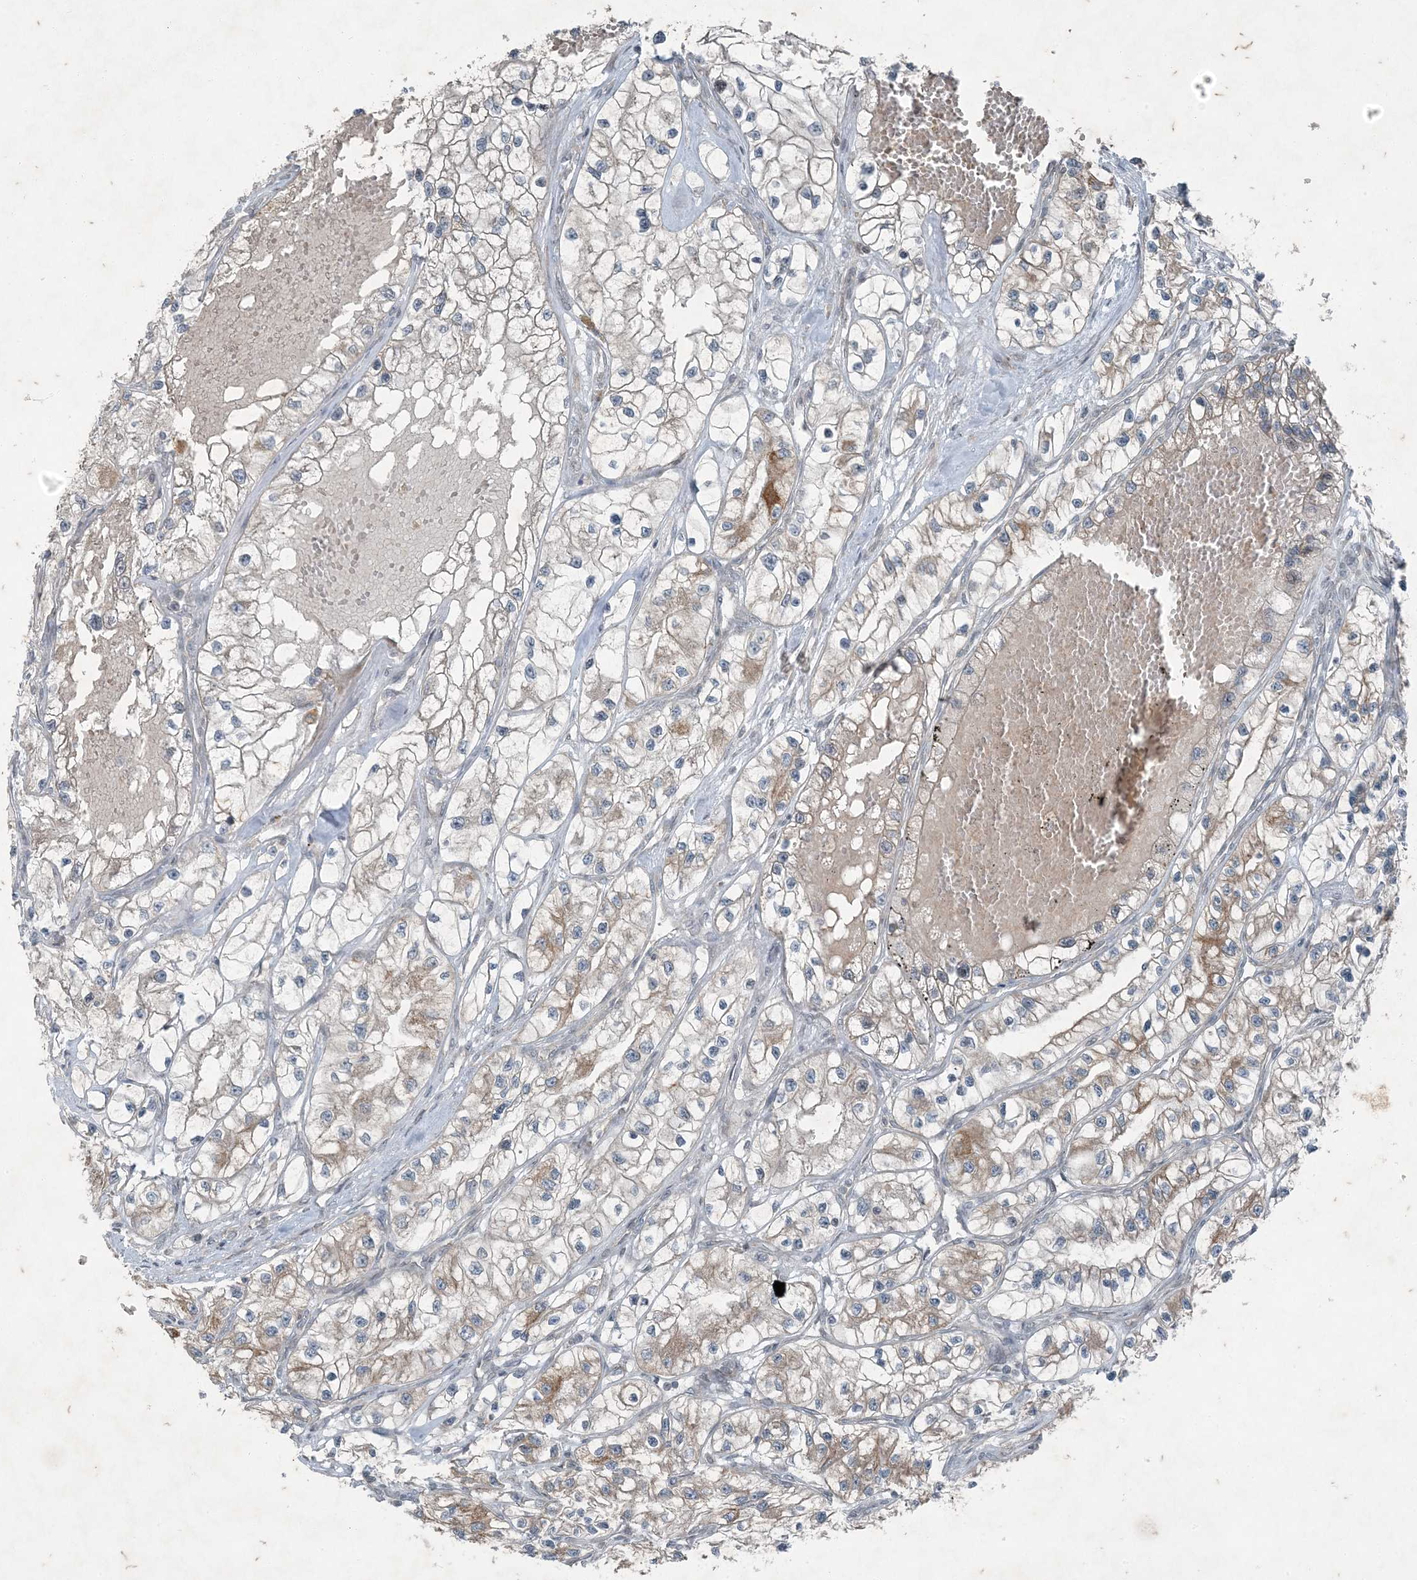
{"staining": {"intensity": "weak", "quantity": "<25%", "location": "cytoplasmic/membranous"}, "tissue": "renal cancer", "cell_type": "Tumor cells", "image_type": "cancer", "snomed": [{"axis": "morphology", "description": "Adenocarcinoma, NOS"}, {"axis": "topography", "description": "Kidney"}], "caption": "This is an immunohistochemistry (IHC) image of human adenocarcinoma (renal). There is no expression in tumor cells.", "gene": "PC", "patient": {"sex": "female", "age": 57}}